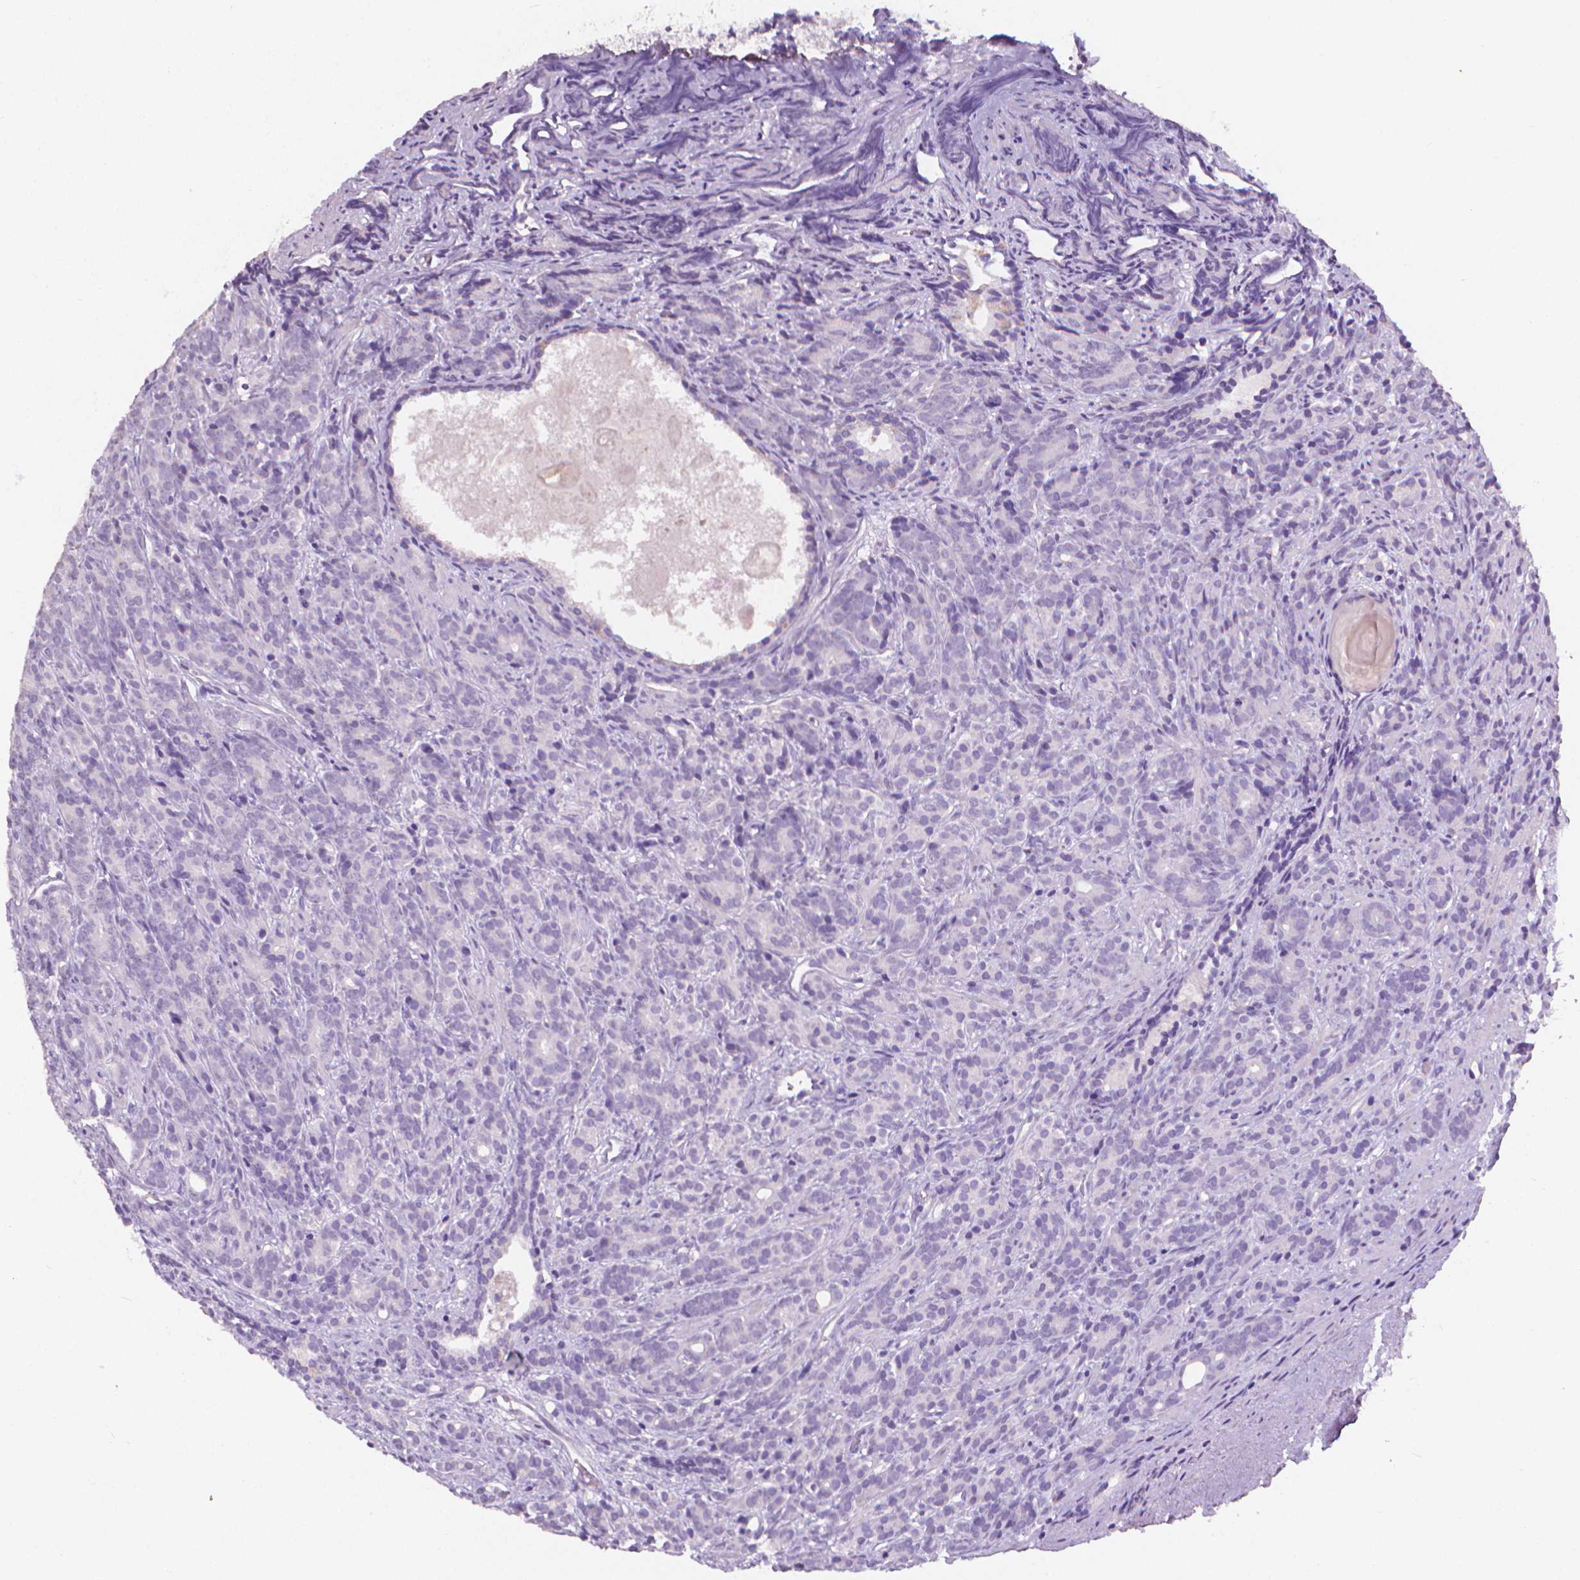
{"staining": {"intensity": "negative", "quantity": "none", "location": "none"}, "tissue": "prostate cancer", "cell_type": "Tumor cells", "image_type": "cancer", "snomed": [{"axis": "morphology", "description": "Adenocarcinoma, High grade"}, {"axis": "topography", "description": "Prostate"}], "caption": "Immunohistochemical staining of prostate cancer exhibits no significant expression in tumor cells.", "gene": "XPNPEP2", "patient": {"sex": "male", "age": 84}}